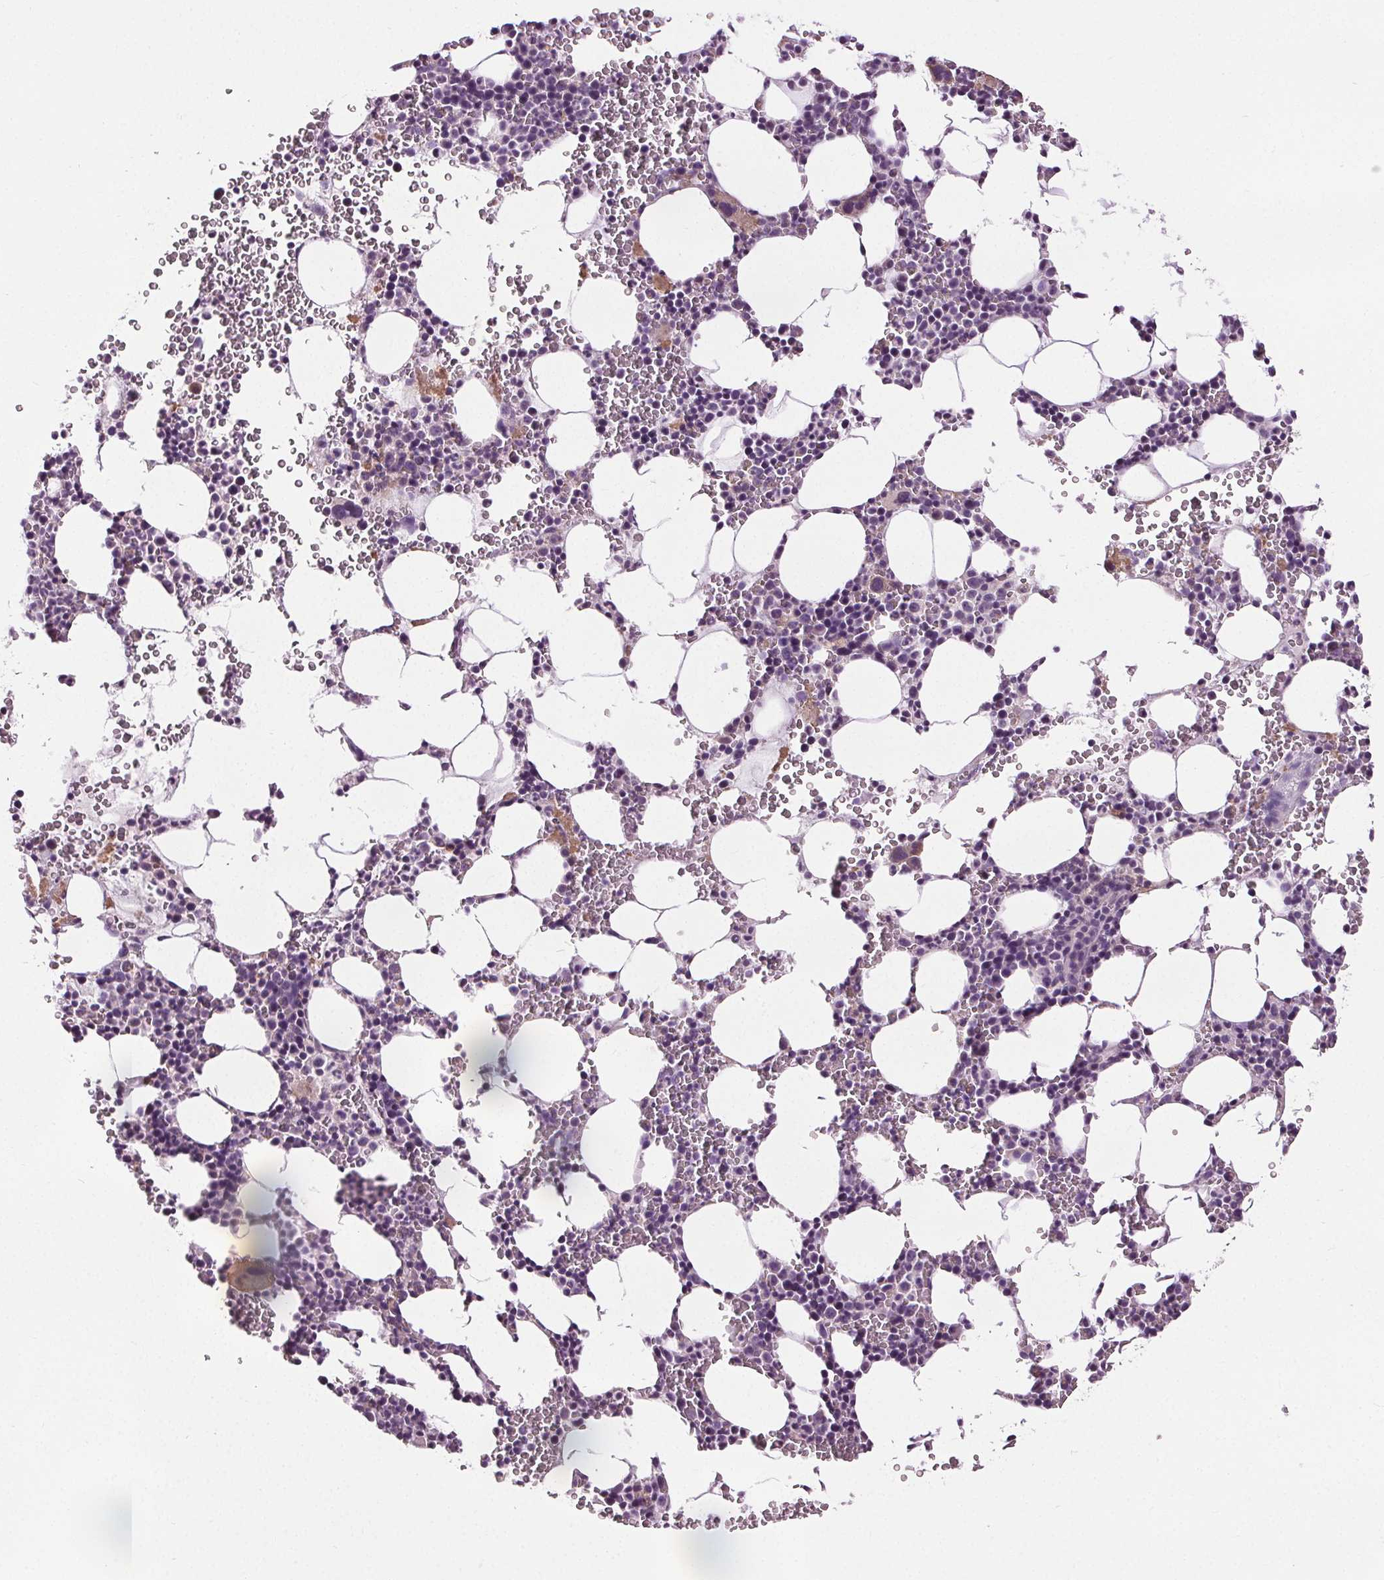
{"staining": {"intensity": "negative", "quantity": "none", "location": "none"}, "tissue": "bone marrow", "cell_type": "Hematopoietic cells", "image_type": "normal", "snomed": [{"axis": "morphology", "description": "Normal tissue, NOS"}, {"axis": "topography", "description": "Bone marrow"}], "caption": "Immunohistochemistry (IHC) image of benign bone marrow: human bone marrow stained with DAB (3,3'-diaminobenzidine) demonstrates no significant protein expression in hematopoietic cells. (DAB (3,3'-diaminobenzidine) immunohistochemistry with hematoxylin counter stain).", "gene": "RASA1", "patient": {"sex": "male", "age": 82}}